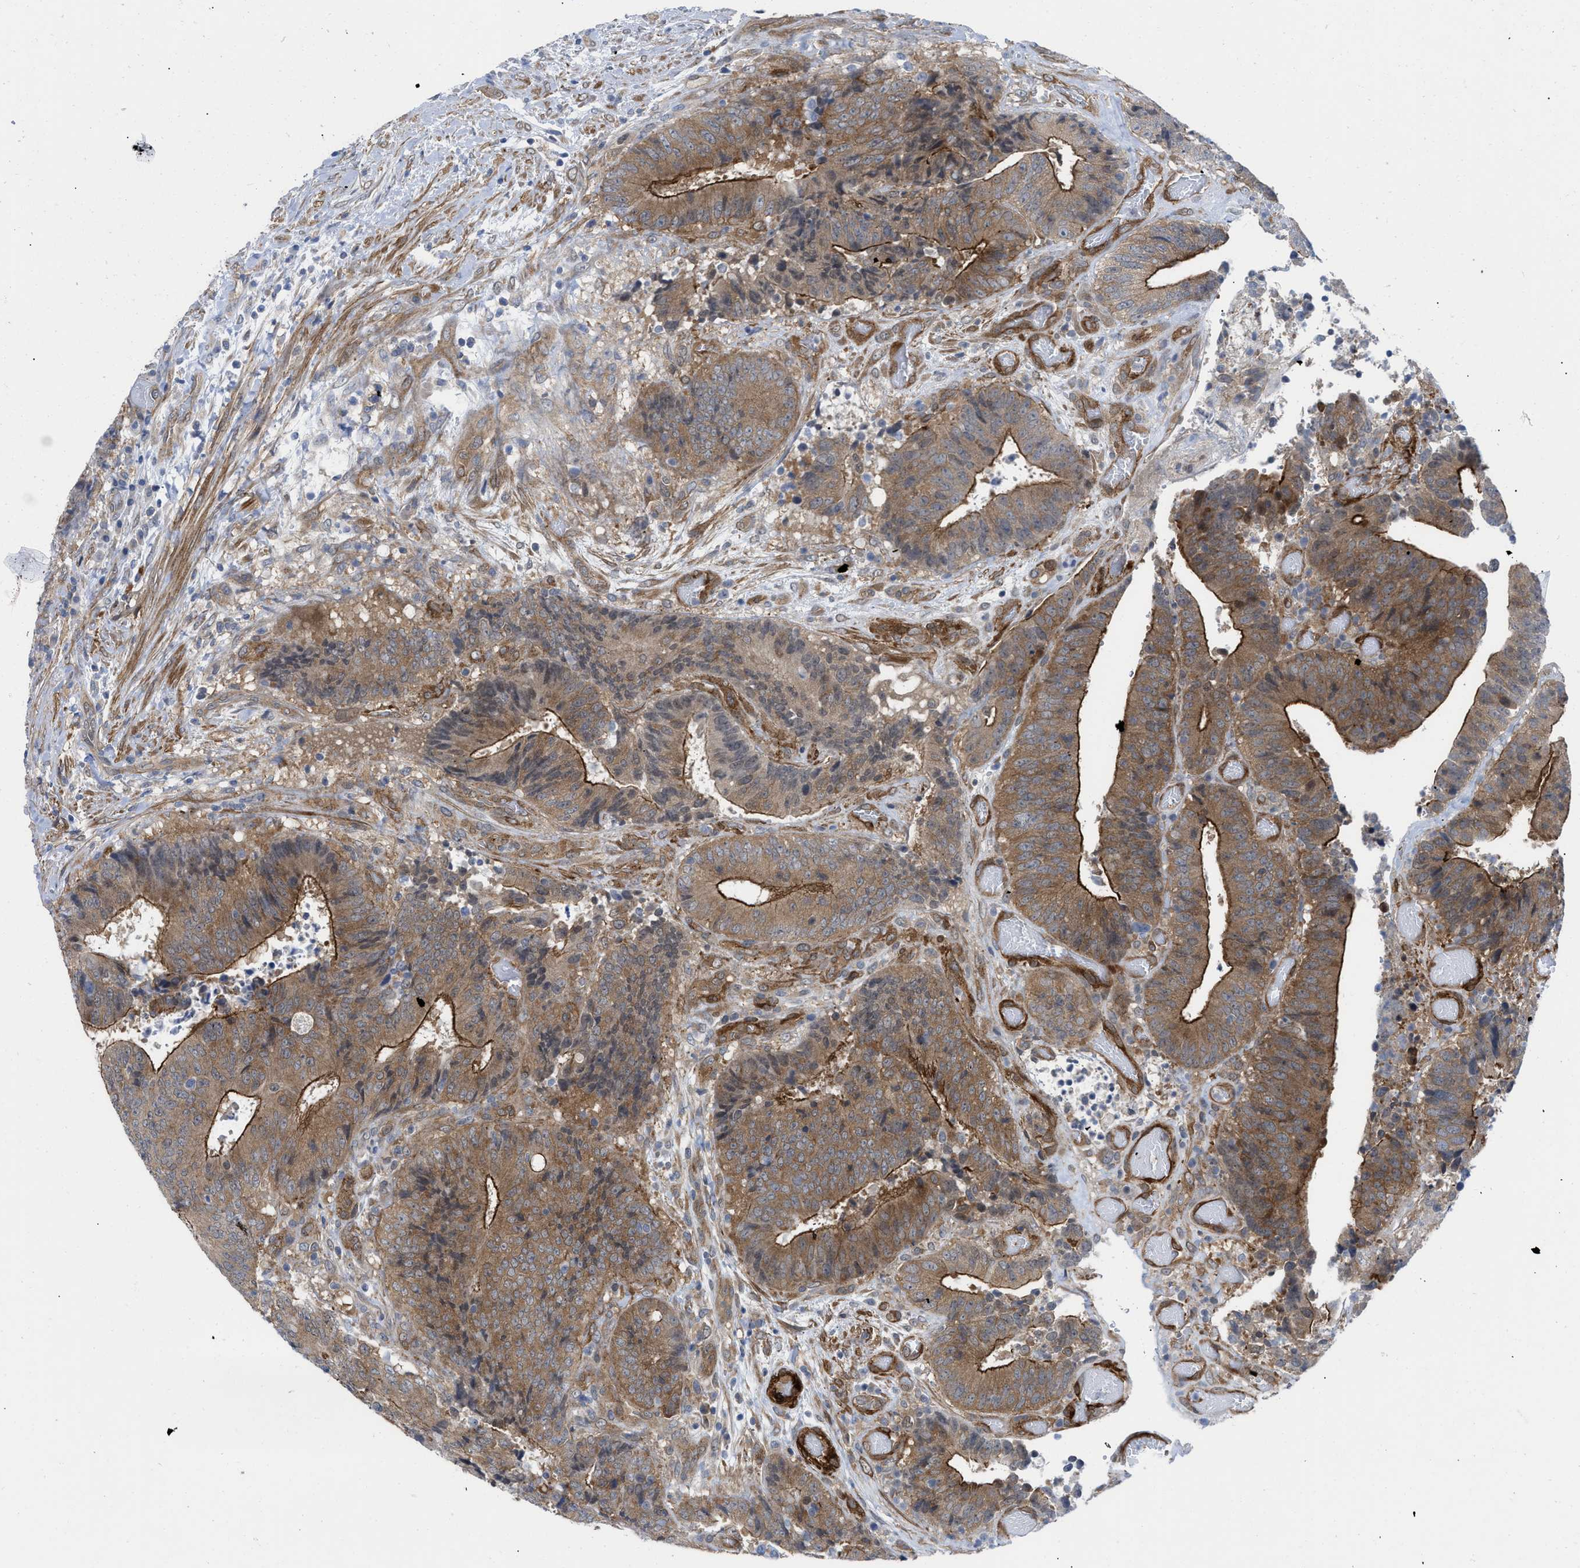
{"staining": {"intensity": "moderate", "quantity": ">75%", "location": "cytoplasmic/membranous"}, "tissue": "colorectal cancer", "cell_type": "Tumor cells", "image_type": "cancer", "snomed": [{"axis": "morphology", "description": "Adenocarcinoma, NOS"}, {"axis": "topography", "description": "Rectum"}], "caption": "Colorectal cancer (adenocarcinoma) stained with a brown dye exhibits moderate cytoplasmic/membranous positive staining in about >75% of tumor cells.", "gene": "PDLIM5", "patient": {"sex": "male", "age": 72}}